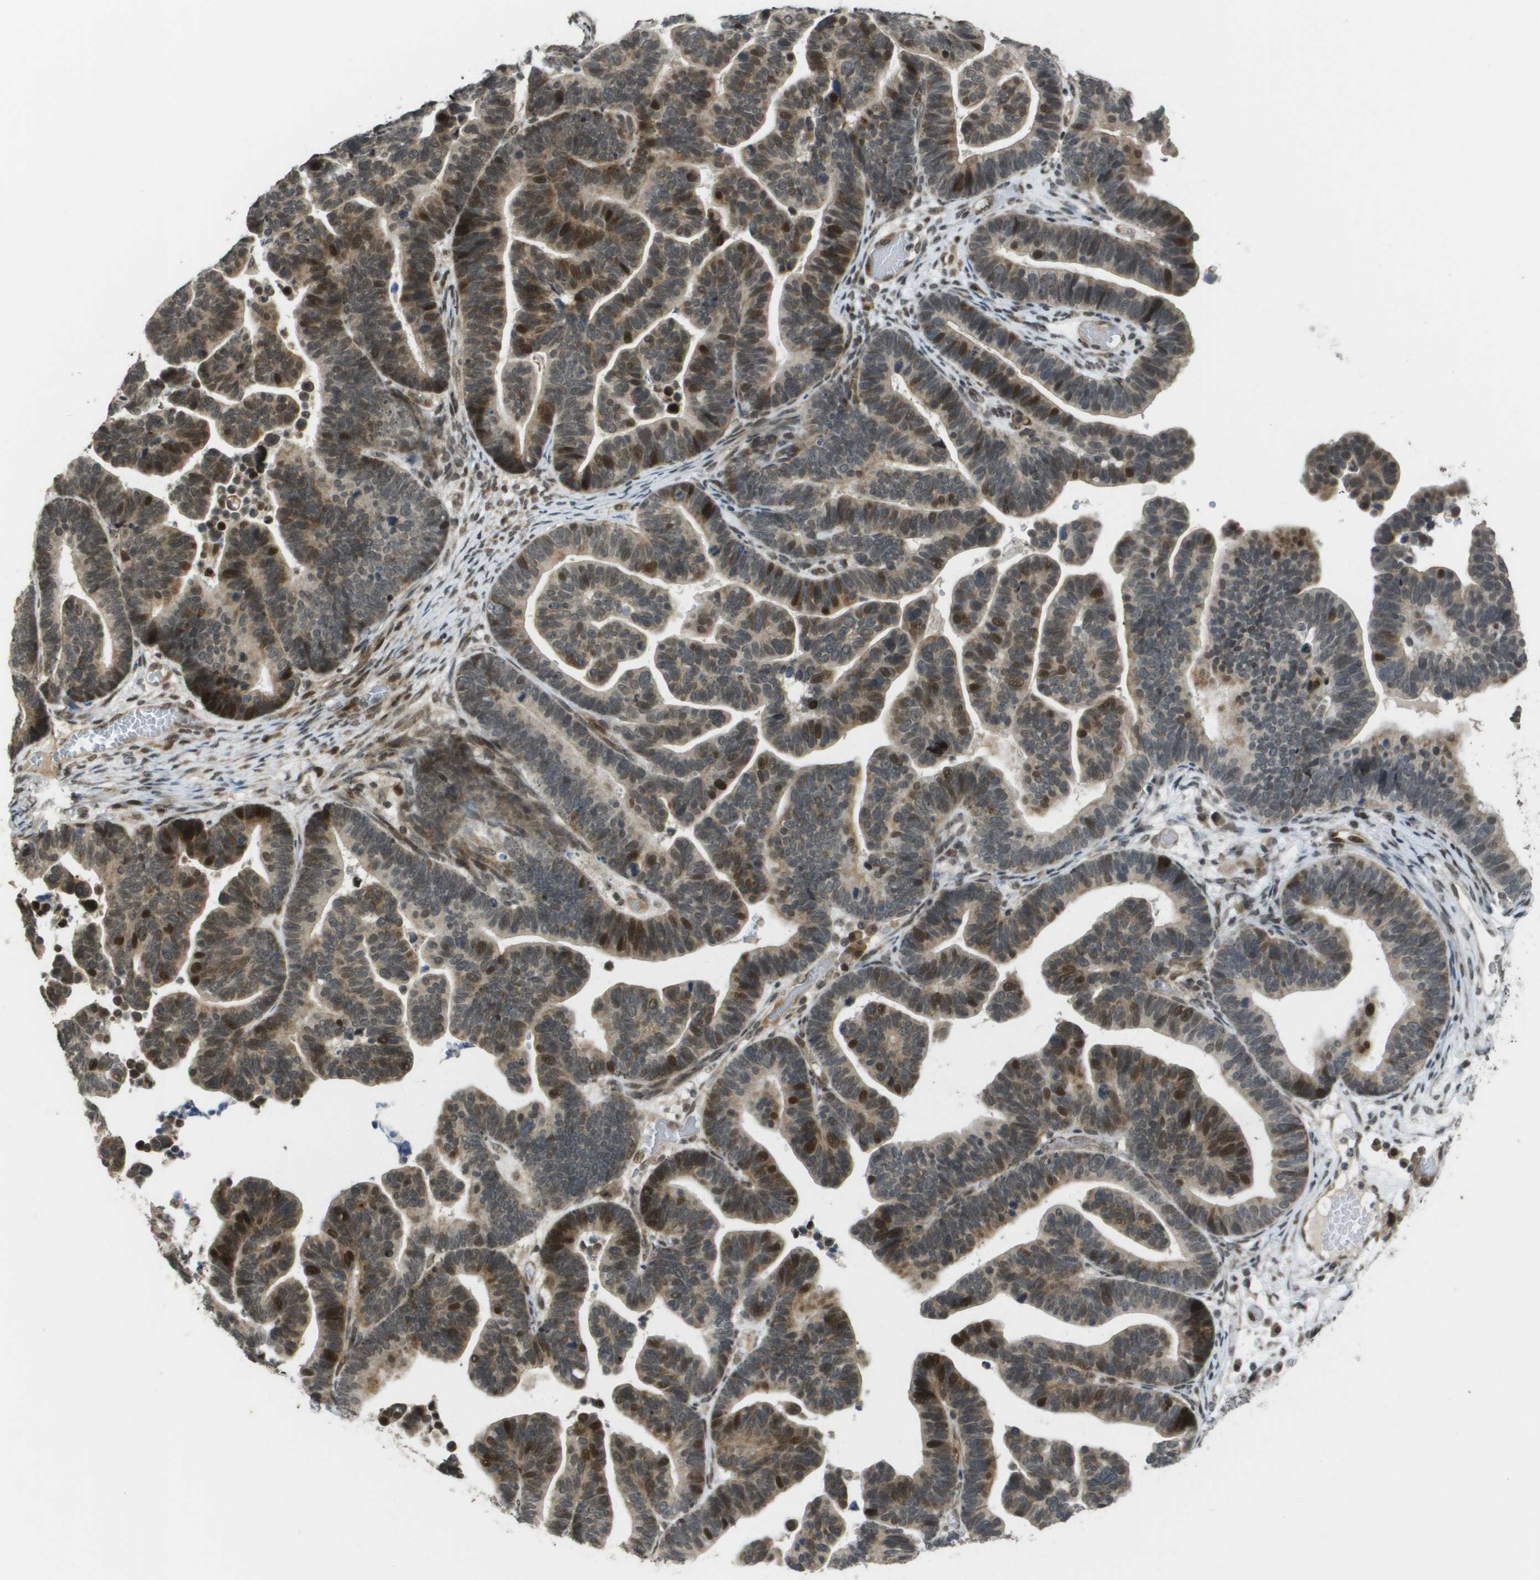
{"staining": {"intensity": "strong", "quantity": "25%-75%", "location": "cytoplasmic/membranous,nuclear"}, "tissue": "ovarian cancer", "cell_type": "Tumor cells", "image_type": "cancer", "snomed": [{"axis": "morphology", "description": "Cystadenocarcinoma, serous, NOS"}, {"axis": "topography", "description": "Ovary"}], "caption": "Immunohistochemical staining of ovarian cancer displays high levels of strong cytoplasmic/membranous and nuclear protein staining in about 25%-75% of tumor cells.", "gene": "KAT5", "patient": {"sex": "female", "age": 56}}